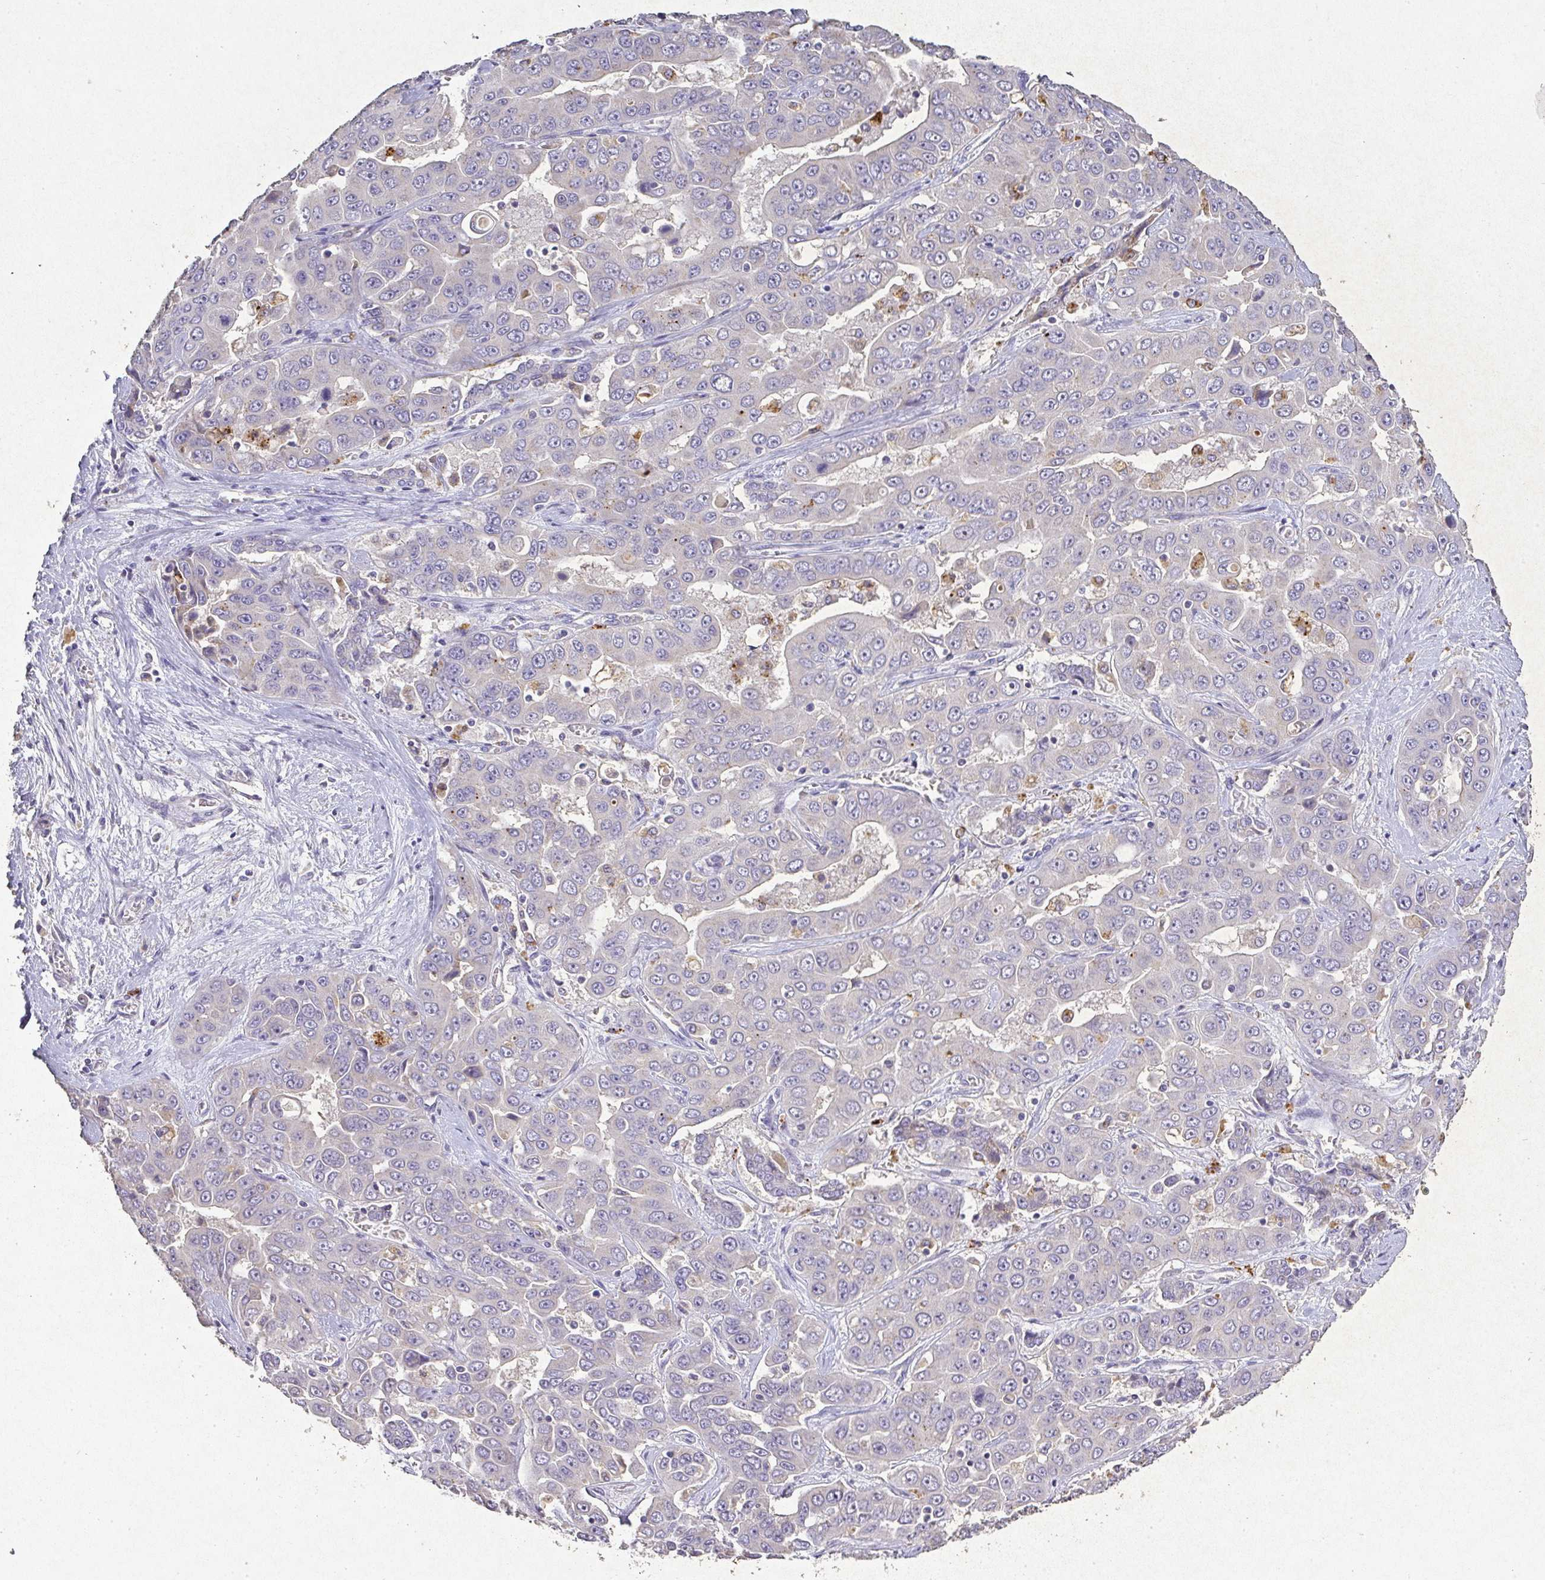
{"staining": {"intensity": "negative", "quantity": "none", "location": "none"}, "tissue": "liver cancer", "cell_type": "Tumor cells", "image_type": "cancer", "snomed": [{"axis": "morphology", "description": "Cholangiocarcinoma"}, {"axis": "topography", "description": "Liver"}], "caption": "An image of liver cholangiocarcinoma stained for a protein reveals no brown staining in tumor cells.", "gene": "RPS2", "patient": {"sex": "female", "age": 52}}